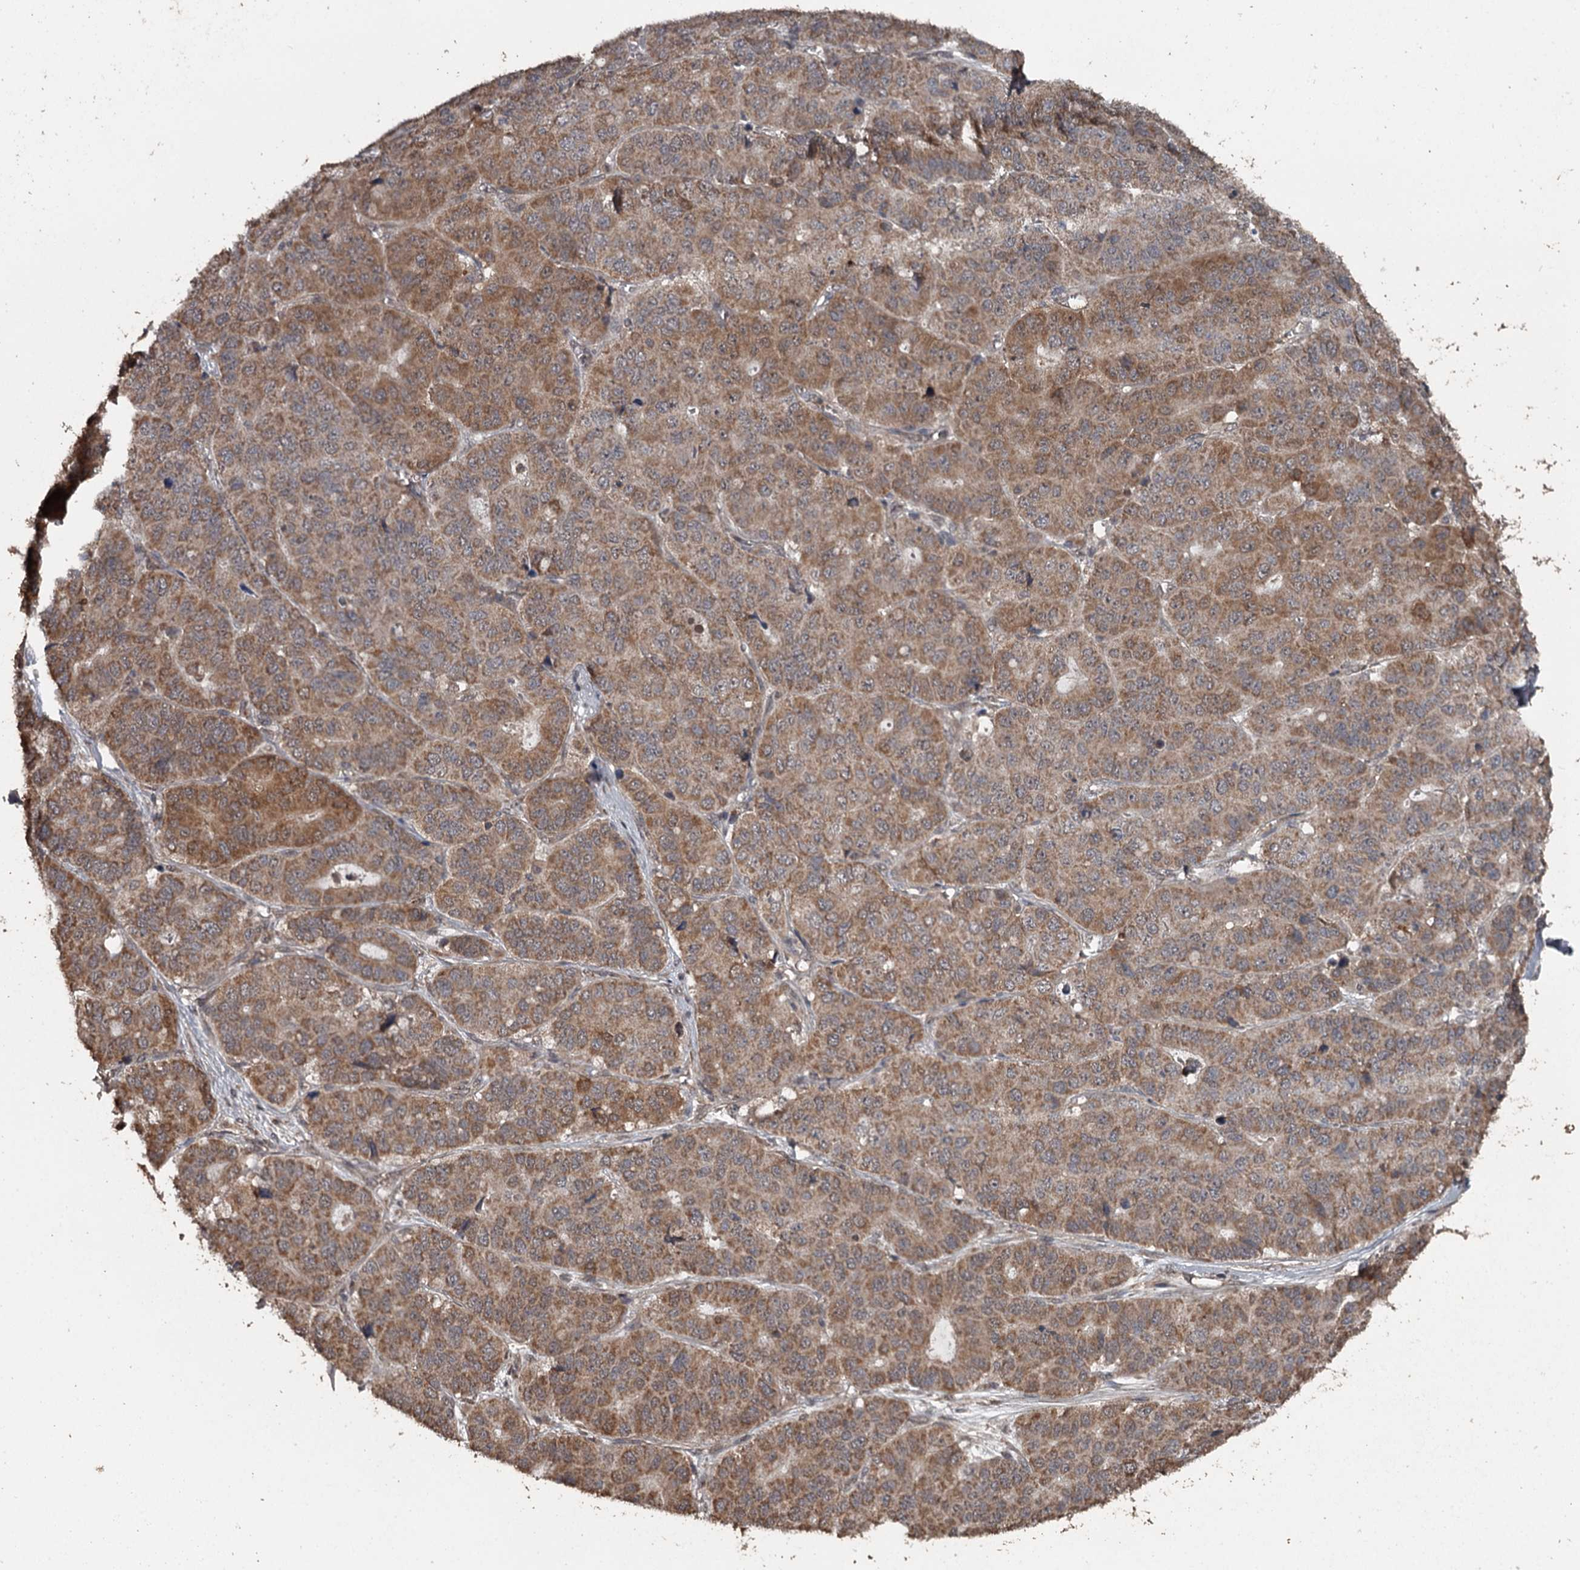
{"staining": {"intensity": "moderate", "quantity": ">75%", "location": "cytoplasmic/membranous"}, "tissue": "pancreatic cancer", "cell_type": "Tumor cells", "image_type": "cancer", "snomed": [{"axis": "morphology", "description": "Adenocarcinoma, NOS"}, {"axis": "topography", "description": "Pancreas"}], "caption": "High-power microscopy captured an immunohistochemistry (IHC) micrograph of pancreatic adenocarcinoma, revealing moderate cytoplasmic/membranous staining in approximately >75% of tumor cells. (DAB (3,3'-diaminobenzidine) = brown stain, brightfield microscopy at high magnification).", "gene": "WIPI1", "patient": {"sex": "male", "age": 50}}